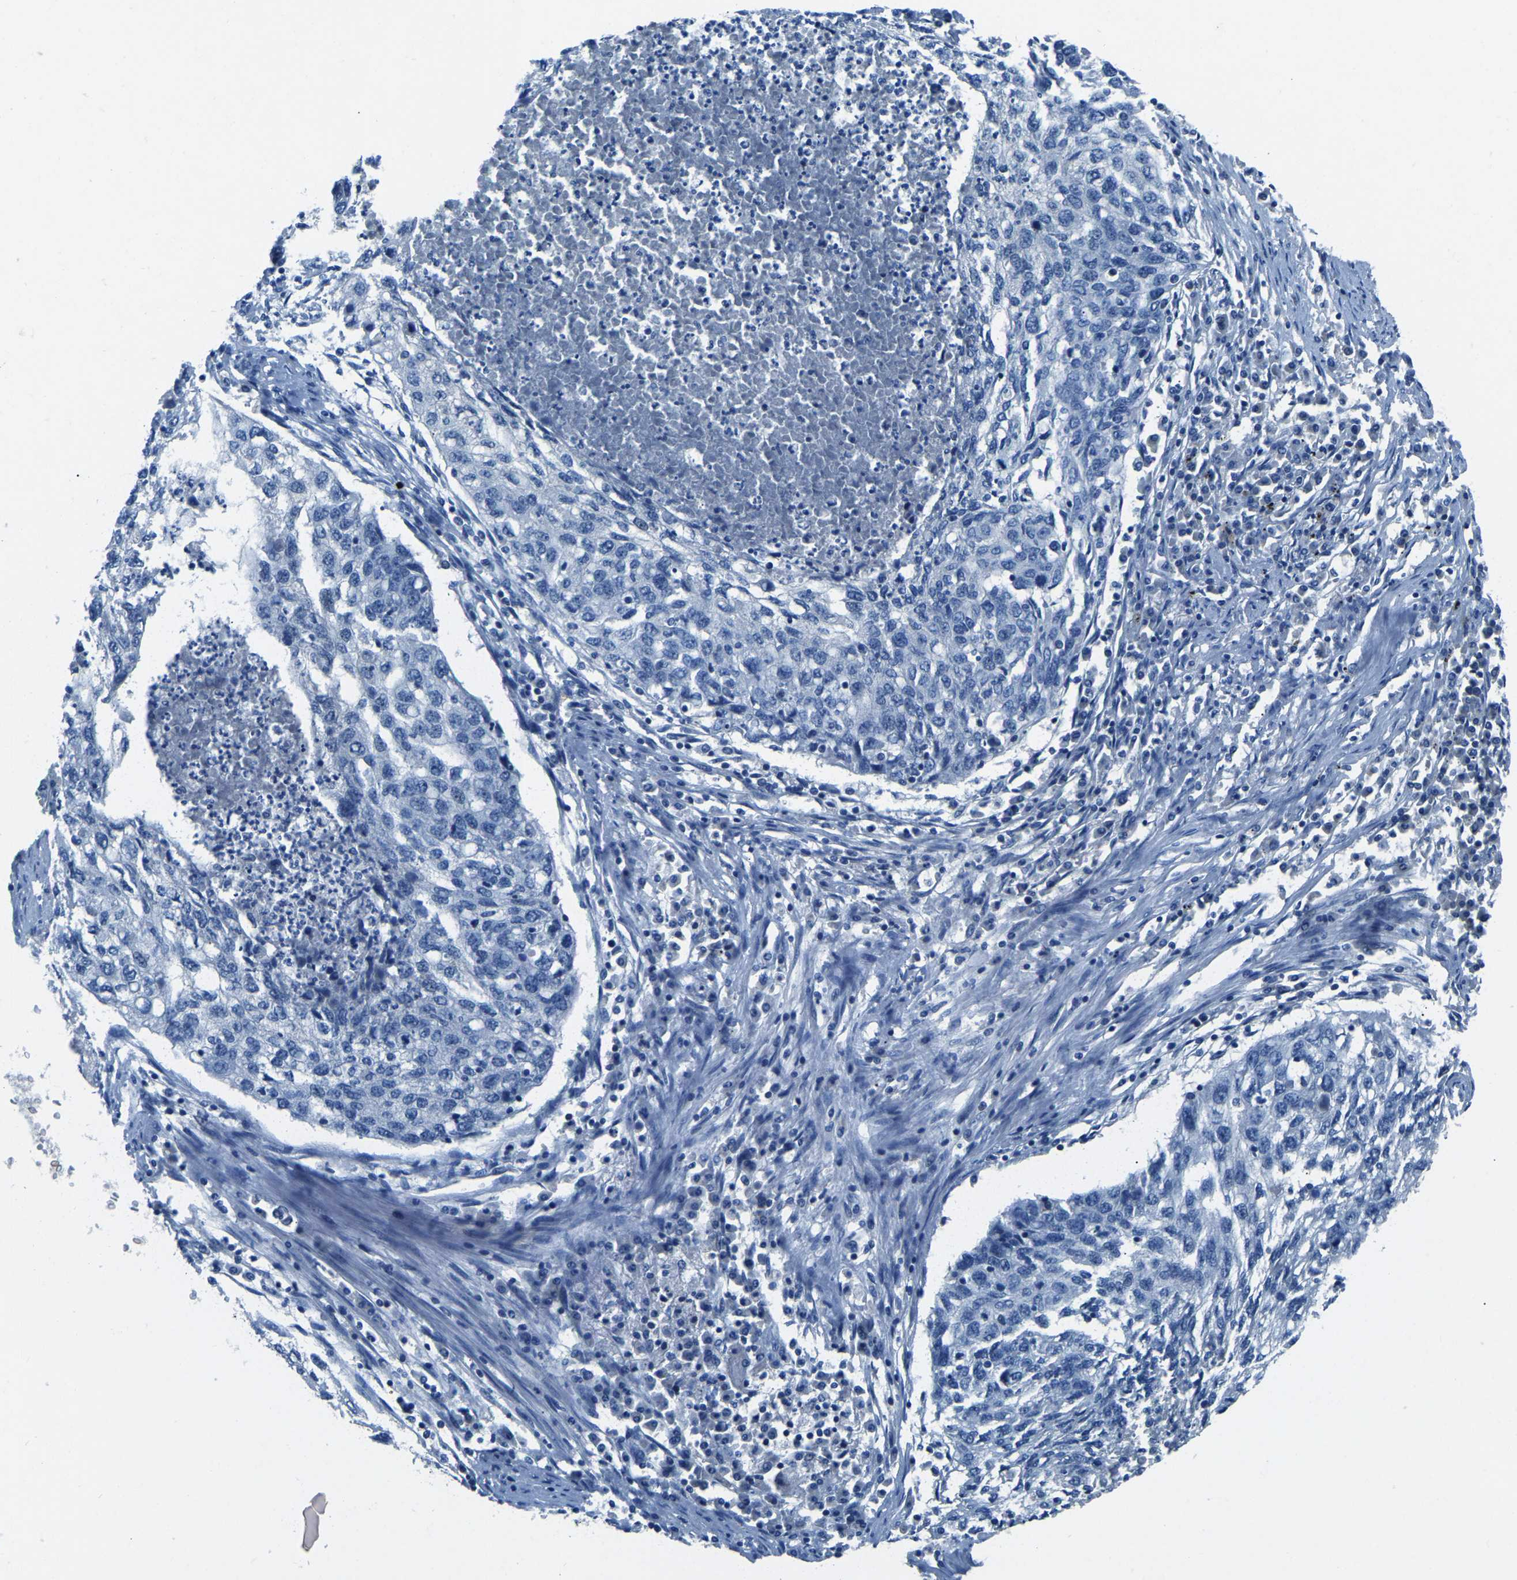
{"staining": {"intensity": "negative", "quantity": "none", "location": "none"}, "tissue": "lung cancer", "cell_type": "Tumor cells", "image_type": "cancer", "snomed": [{"axis": "morphology", "description": "Squamous cell carcinoma, NOS"}, {"axis": "topography", "description": "Lung"}], "caption": "Lung cancer (squamous cell carcinoma) was stained to show a protein in brown. There is no significant expression in tumor cells. (DAB (3,3'-diaminobenzidine) immunohistochemistry (IHC) visualized using brightfield microscopy, high magnification).", "gene": "XIRP1", "patient": {"sex": "female", "age": 63}}